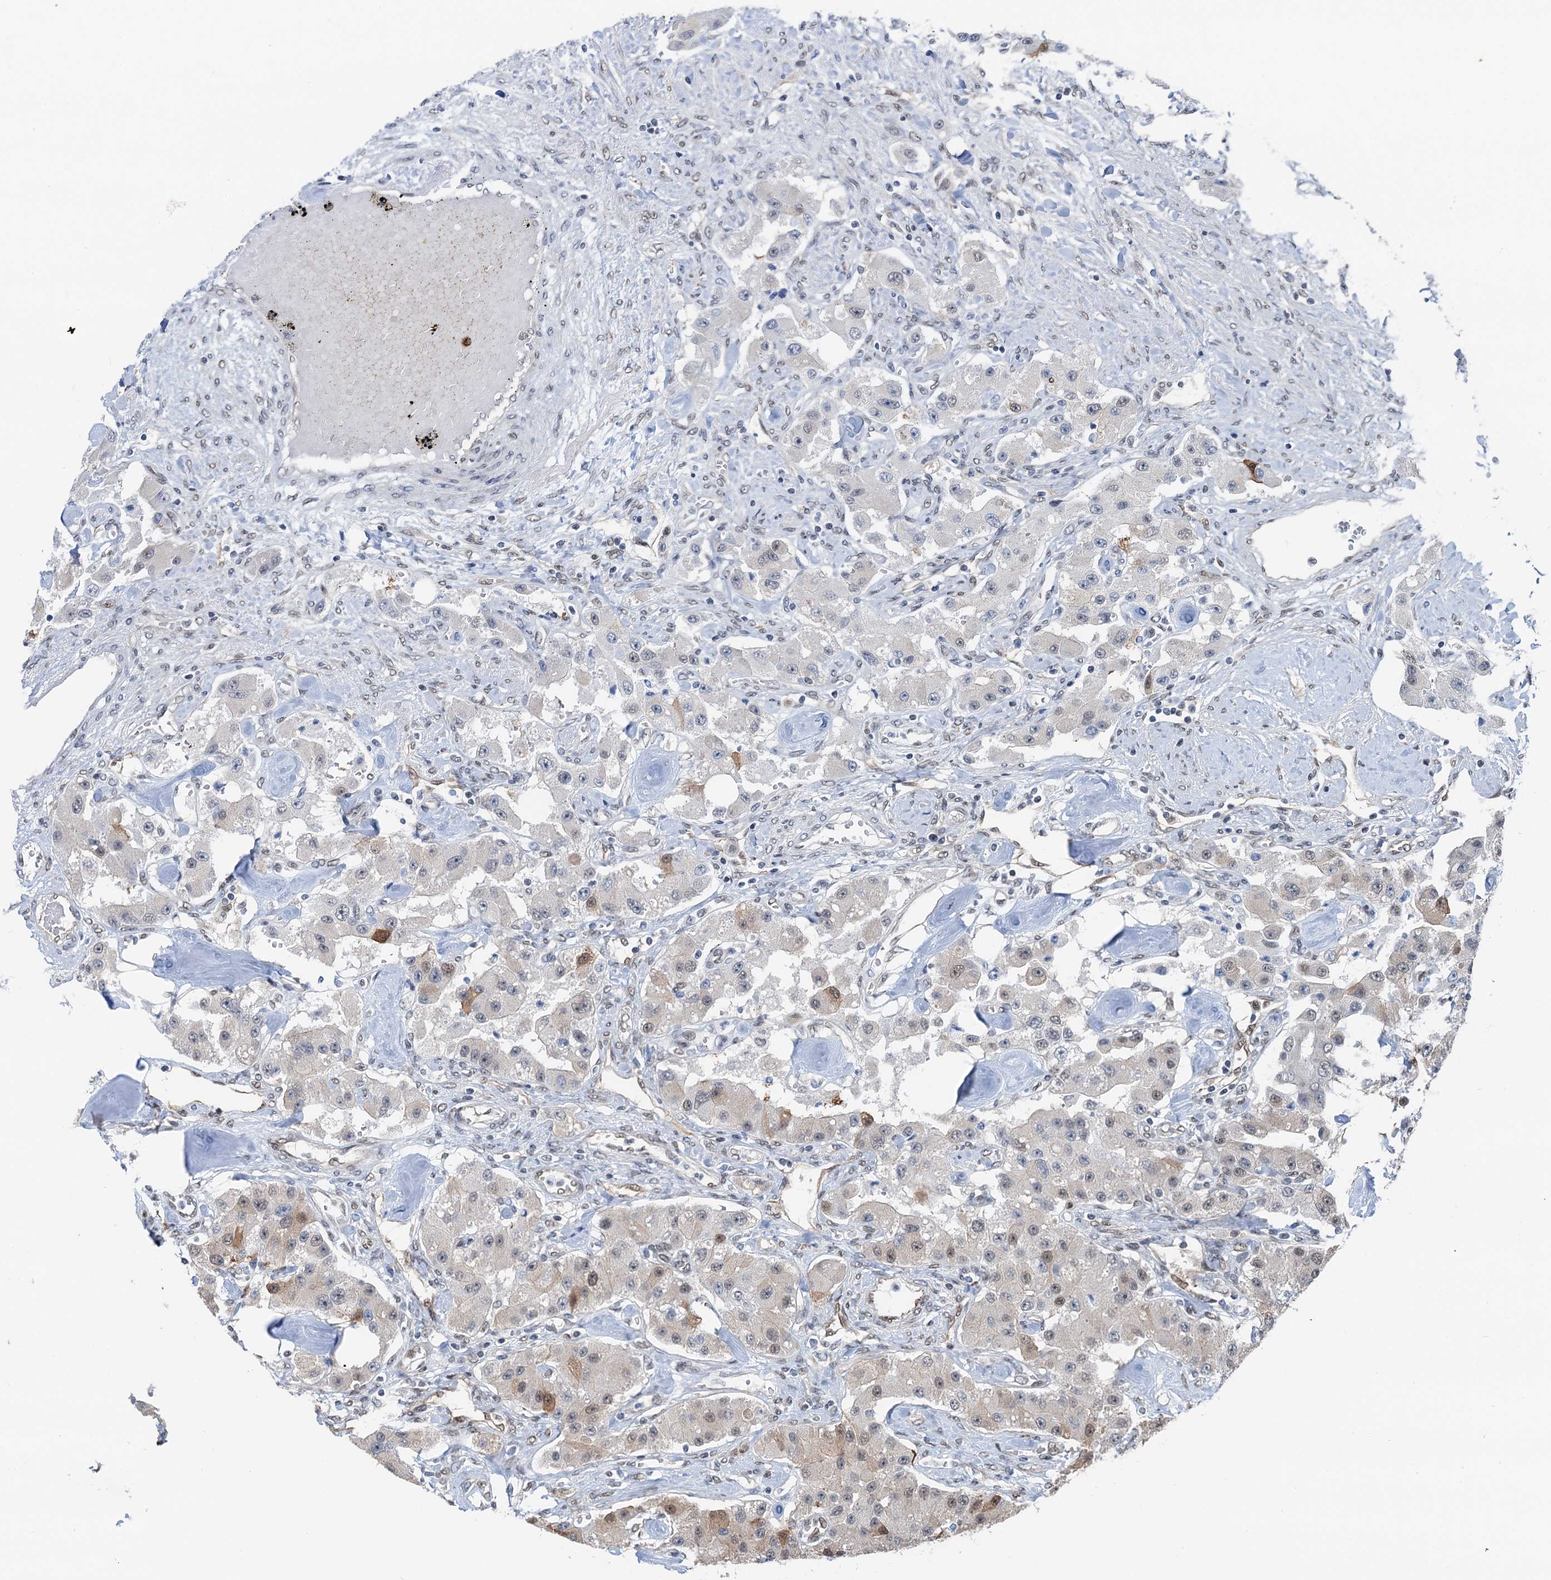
{"staining": {"intensity": "moderate", "quantity": "<25%", "location": "cytoplasmic/membranous,nuclear"}, "tissue": "carcinoid", "cell_type": "Tumor cells", "image_type": "cancer", "snomed": [{"axis": "morphology", "description": "Carcinoid, malignant, NOS"}, {"axis": "topography", "description": "Pancreas"}], "caption": "There is low levels of moderate cytoplasmic/membranous and nuclear staining in tumor cells of carcinoid (malignant), as demonstrated by immunohistochemical staining (brown color).", "gene": "CFDP1", "patient": {"sex": "male", "age": 41}}